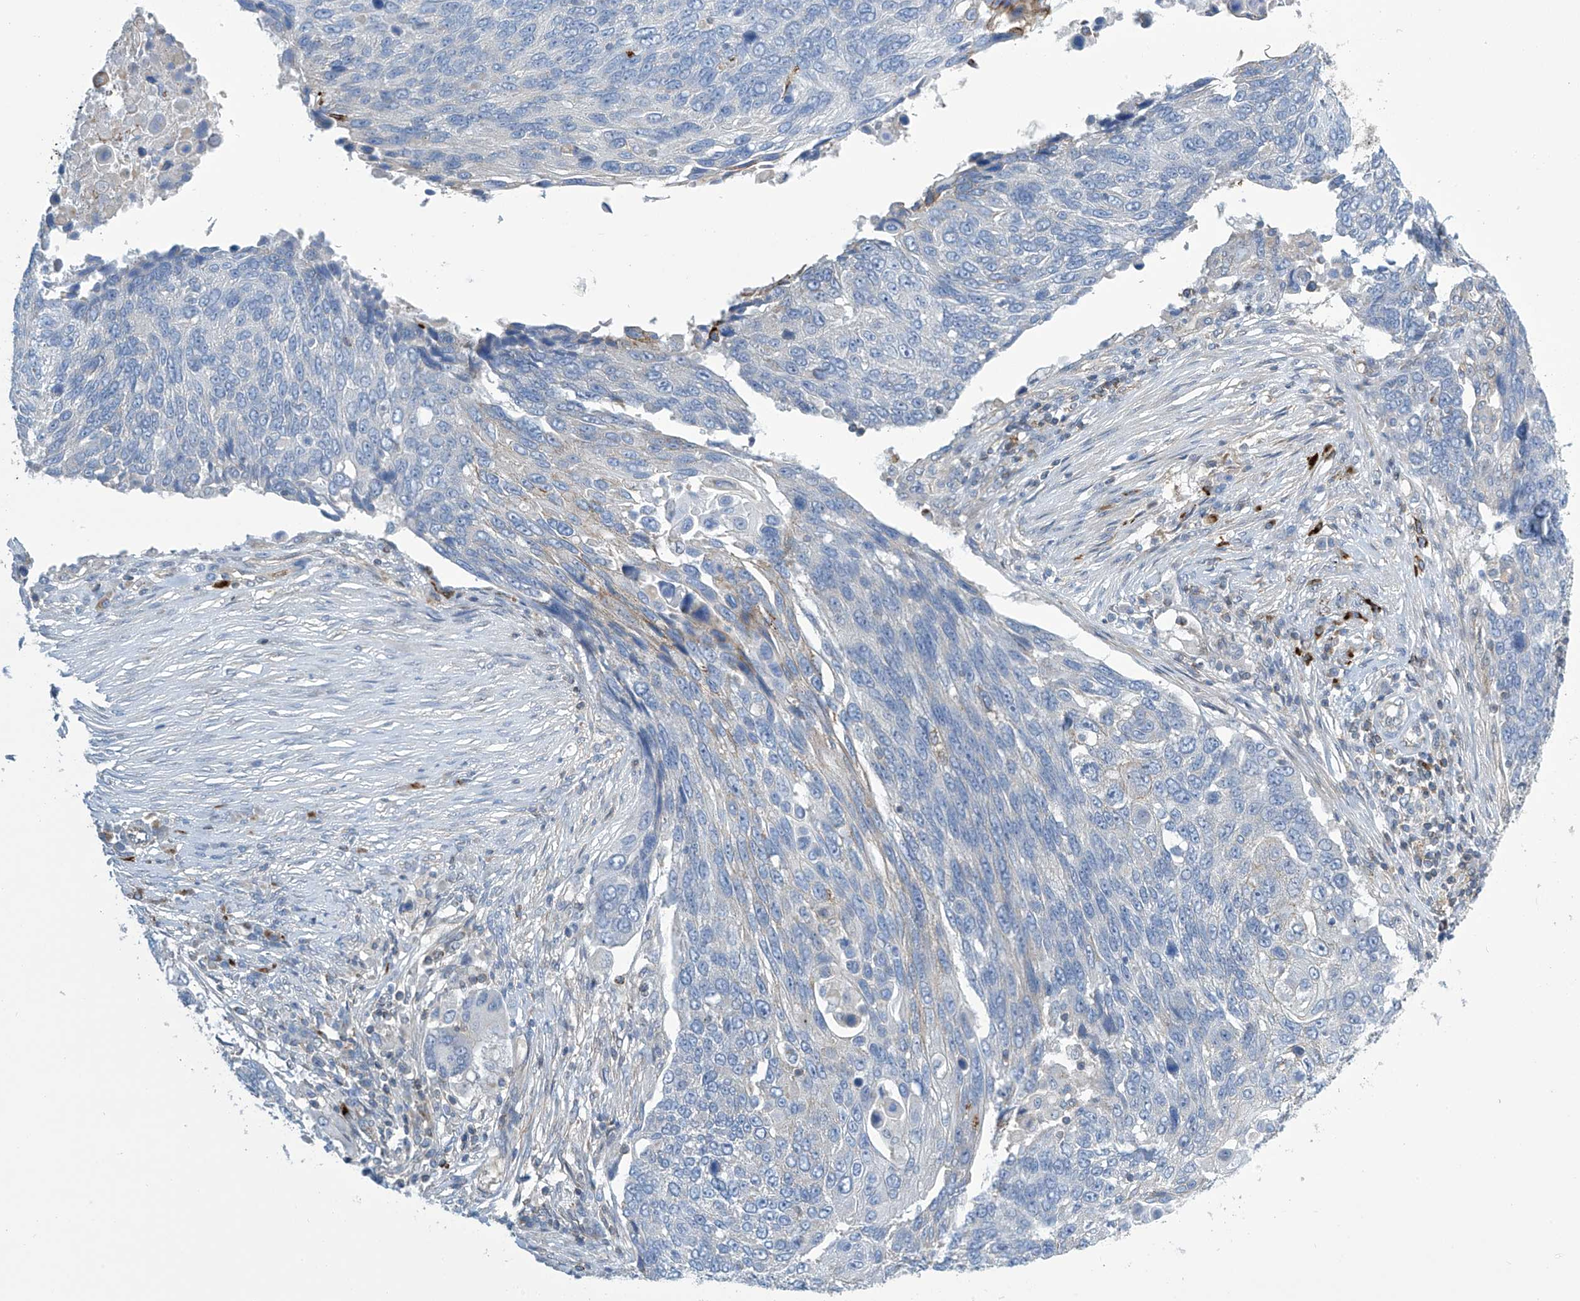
{"staining": {"intensity": "negative", "quantity": "none", "location": "none"}, "tissue": "lung cancer", "cell_type": "Tumor cells", "image_type": "cancer", "snomed": [{"axis": "morphology", "description": "Squamous cell carcinoma, NOS"}, {"axis": "topography", "description": "Lung"}], "caption": "This is an immunohistochemistry (IHC) image of human squamous cell carcinoma (lung). There is no positivity in tumor cells.", "gene": "IBA57", "patient": {"sex": "male", "age": 66}}